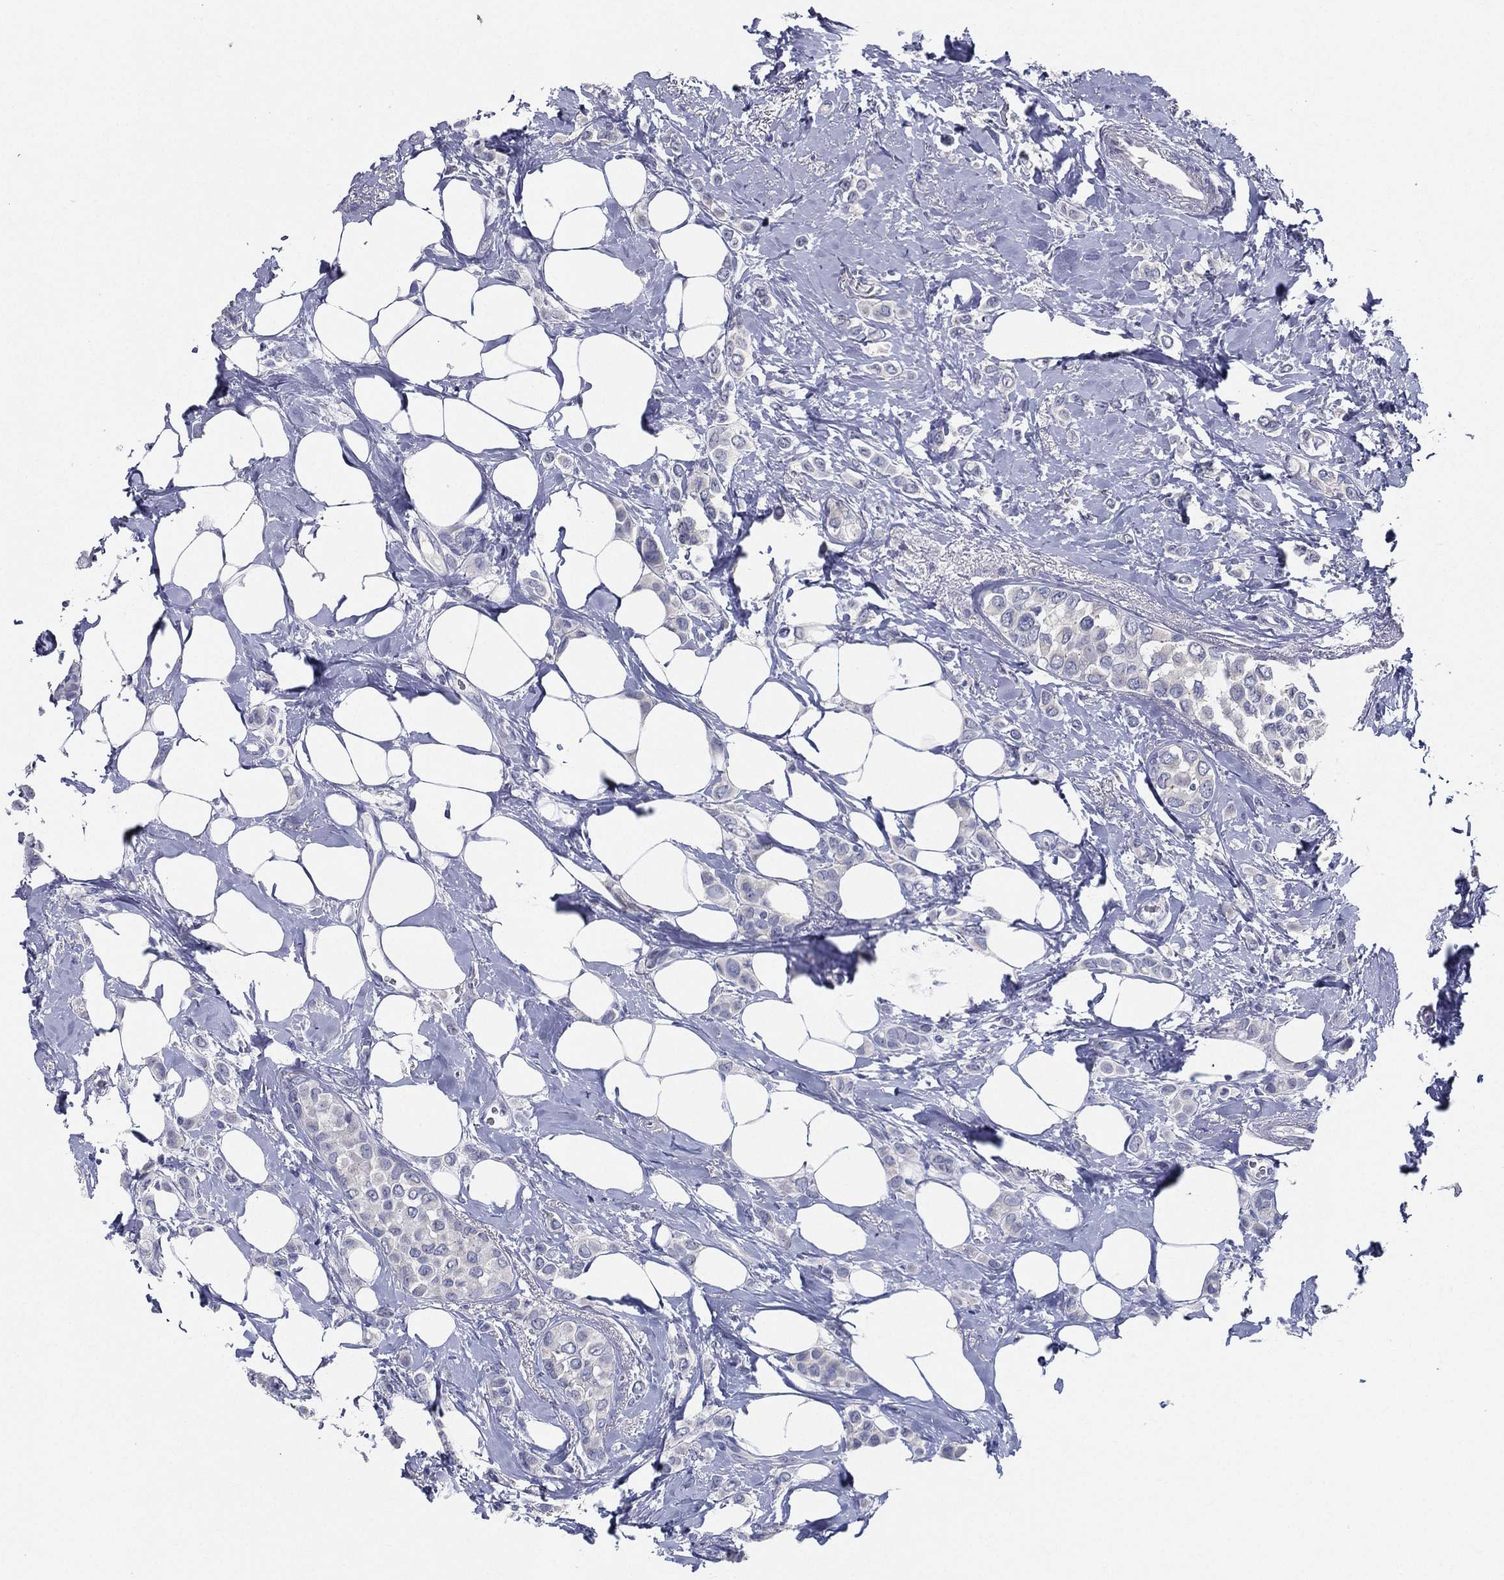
{"staining": {"intensity": "negative", "quantity": "none", "location": "none"}, "tissue": "breast cancer", "cell_type": "Tumor cells", "image_type": "cancer", "snomed": [{"axis": "morphology", "description": "Lobular carcinoma"}, {"axis": "topography", "description": "Breast"}], "caption": "This histopathology image is of lobular carcinoma (breast) stained with immunohistochemistry (IHC) to label a protein in brown with the nuclei are counter-stained blue. There is no expression in tumor cells.", "gene": "SLC13A4", "patient": {"sex": "female", "age": 66}}